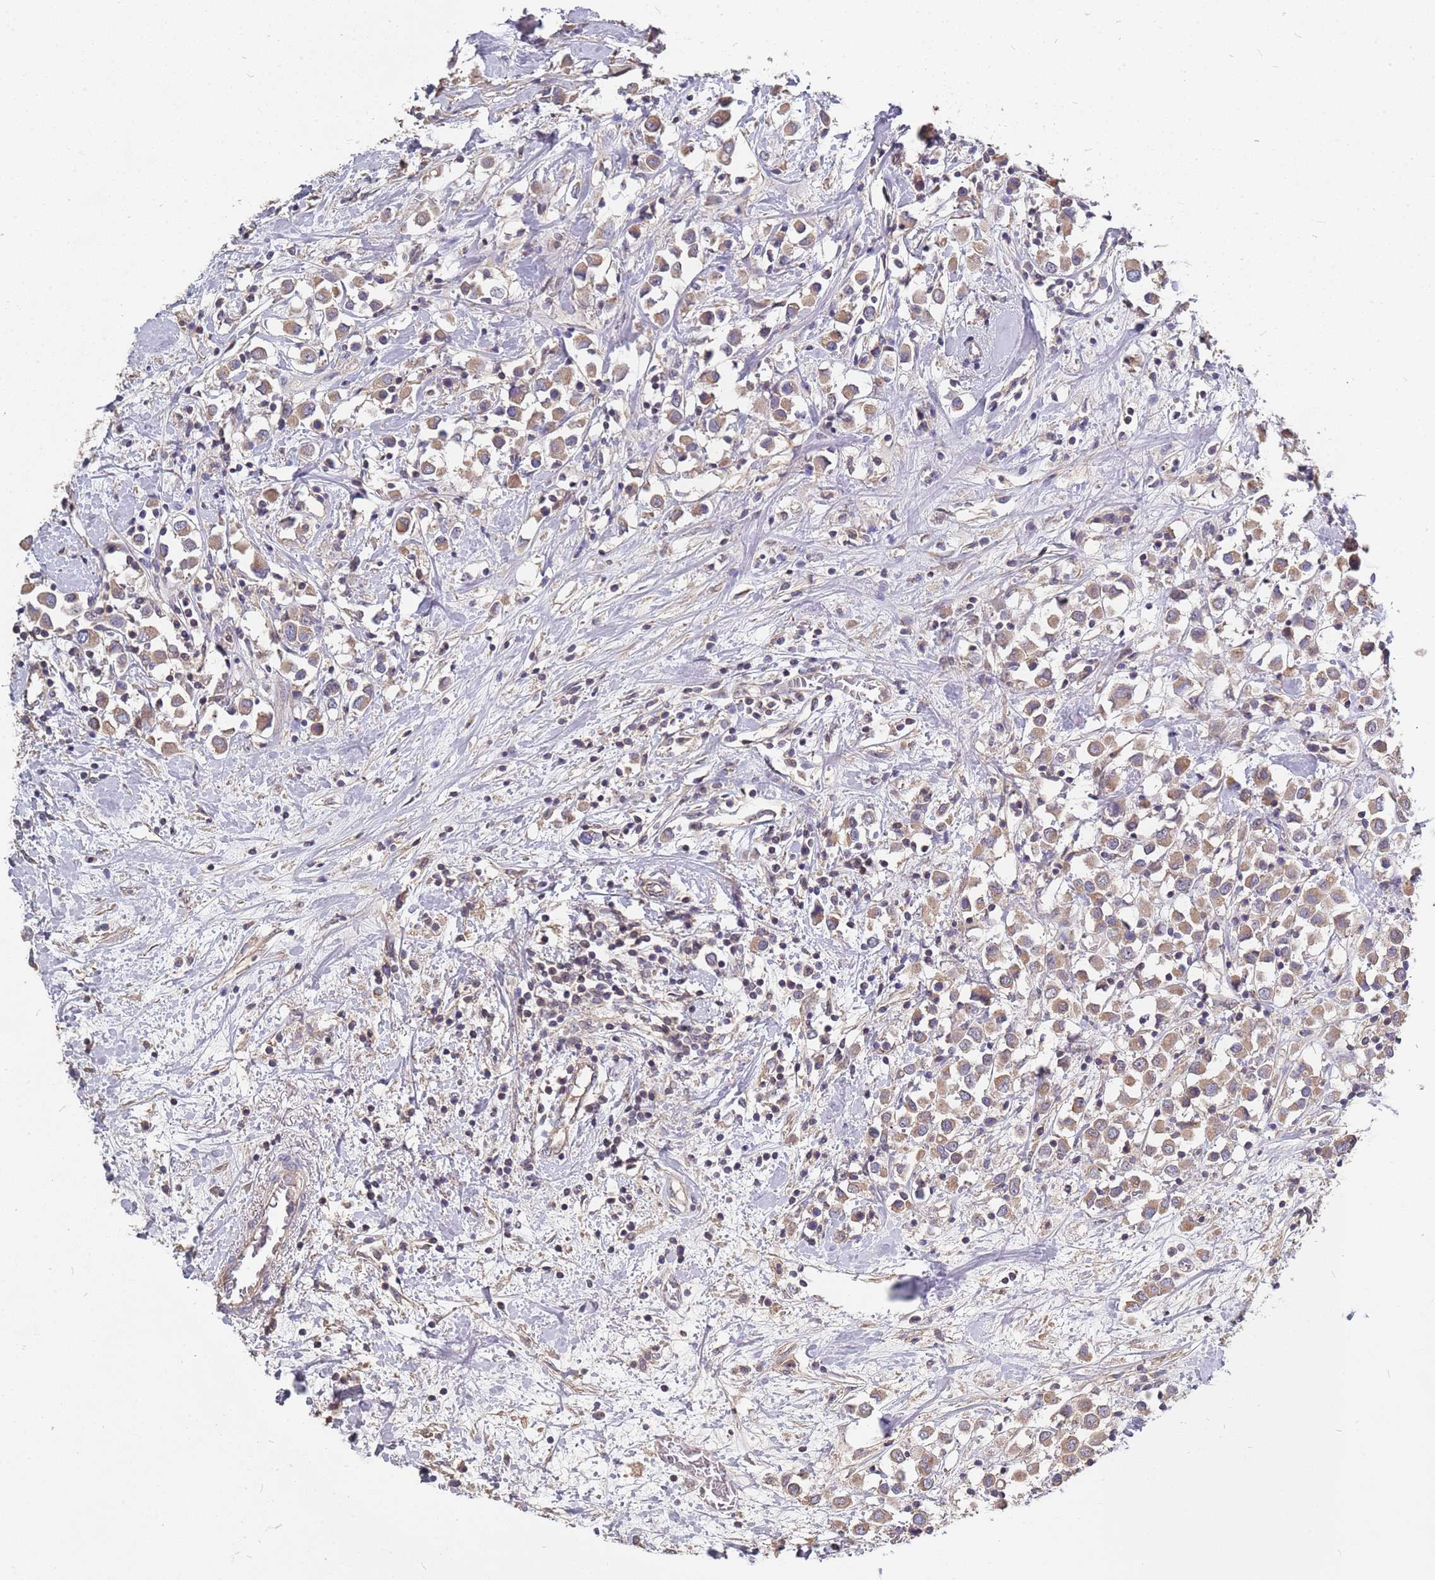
{"staining": {"intensity": "weak", "quantity": ">75%", "location": "cytoplasmic/membranous"}, "tissue": "breast cancer", "cell_type": "Tumor cells", "image_type": "cancer", "snomed": [{"axis": "morphology", "description": "Duct carcinoma"}, {"axis": "topography", "description": "Breast"}], "caption": "A brown stain labels weak cytoplasmic/membranous staining of a protein in breast cancer (infiltrating ductal carcinoma) tumor cells.", "gene": "TCEANC2", "patient": {"sex": "female", "age": 61}}